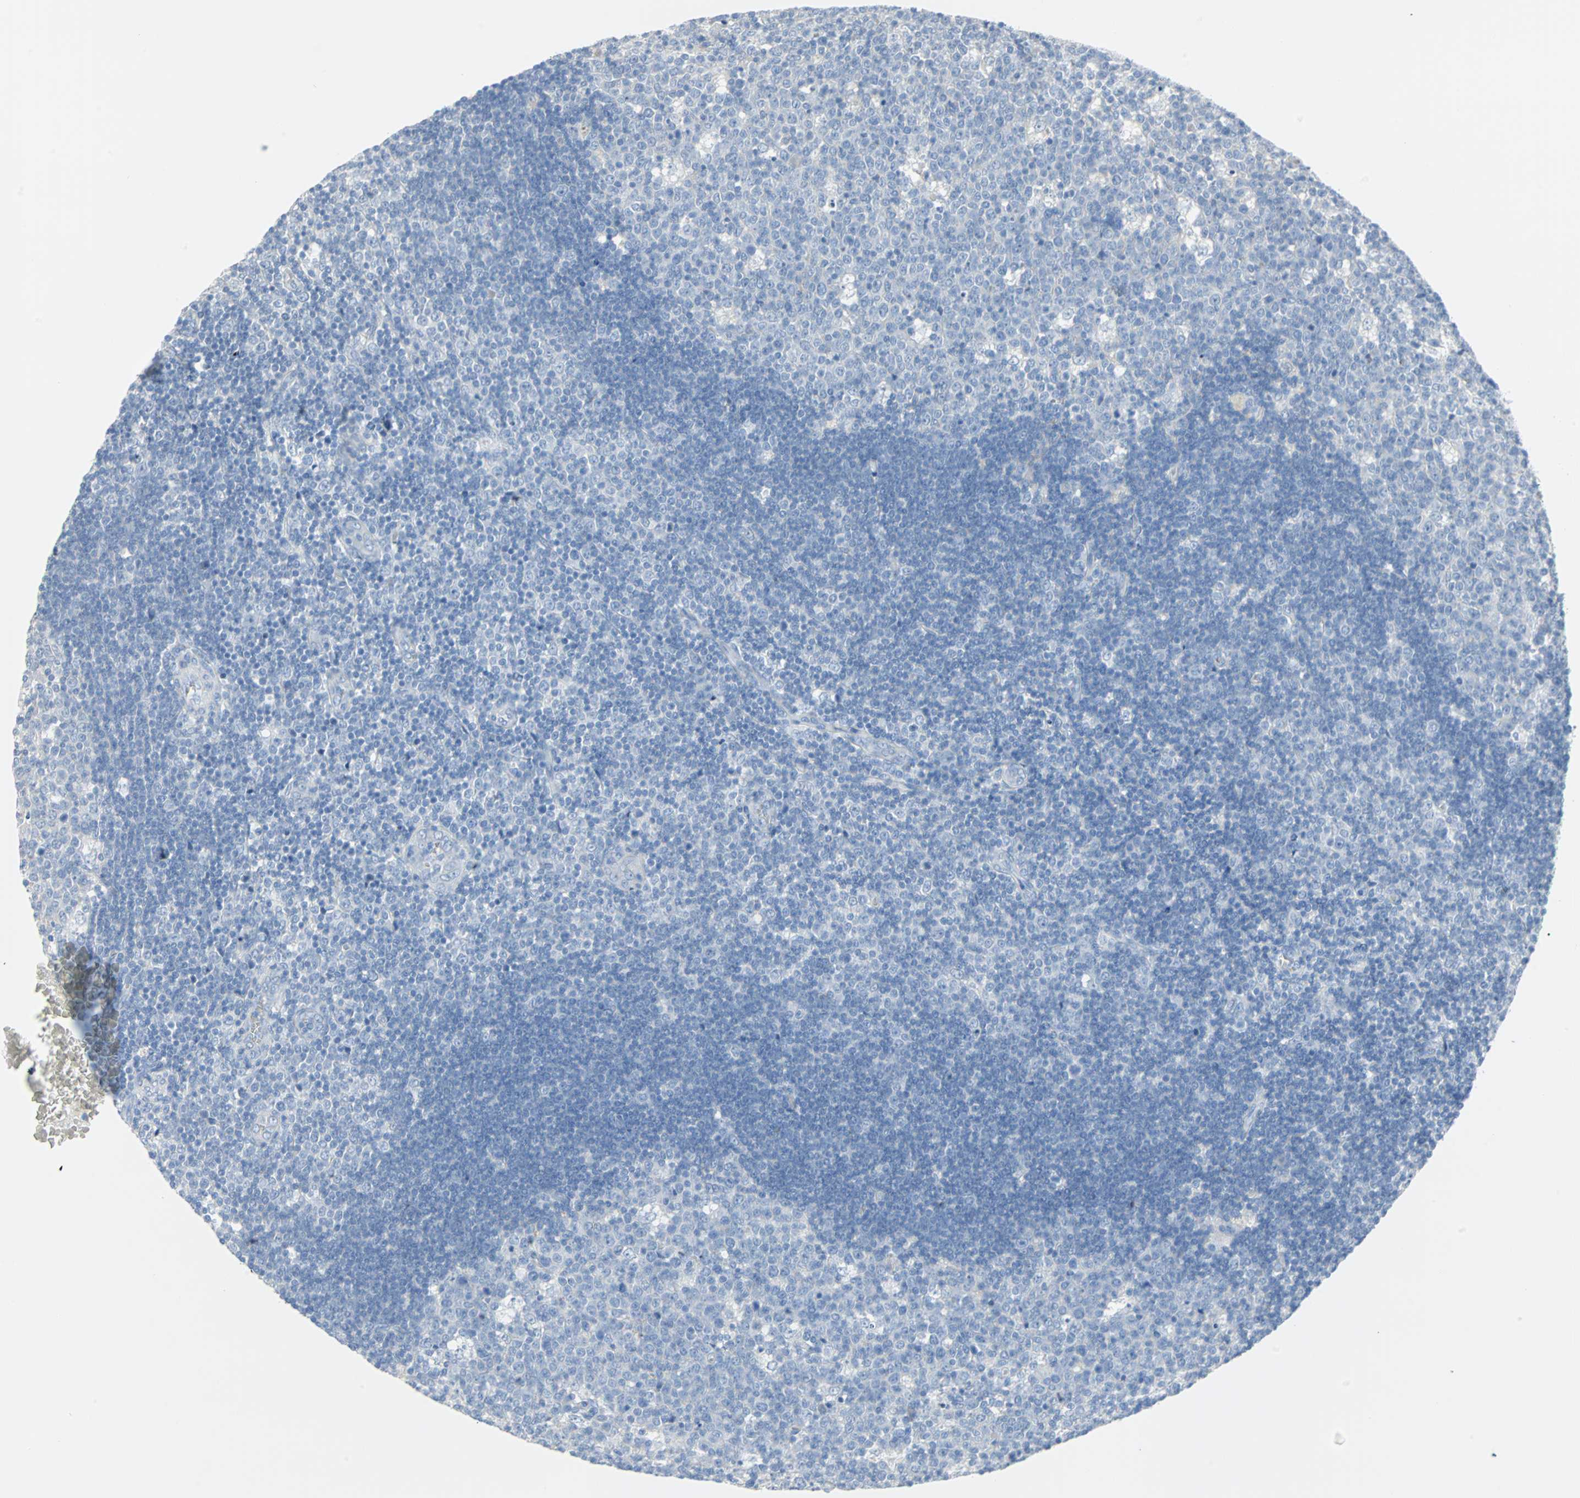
{"staining": {"intensity": "negative", "quantity": "none", "location": "none"}, "tissue": "lymph node", "cell_type": "Germinal center cells", "image_type": "normal", "snomed": [{"axis": "morphology", "description": "Normal tissue, NOS"}, {"axis": "topography", "description": "Lymph node"}, {"axis": "topography", "description": "Salivary gland"}], "caption": "Histopathology image shows no significant protein positivity in germinal center cells of benign lymph node. (Immunohistochemistry (ihc), brightfield microscopy, high magnification).", "gene": "STX1A", "patient": {"sex": "male", "age": 8}}